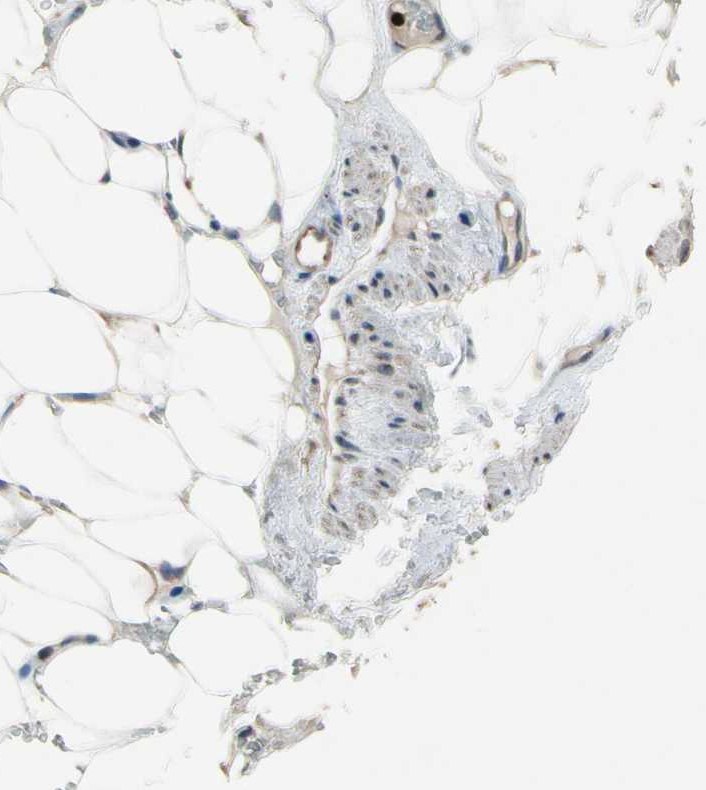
{"staining": {"intensity": "weak", "quantity": "25%-75%", "location": "cytoplasmic/membranous"}, "tissue": "adipose tissue", "cell_type": "Adipocytes", "image_type": "normal", "snomed": [{"axis": "morphology", "description": "Normal tissue, NOS"}, {"axis": "topography", "description": "Peripheral nerve tissue"}], "caption": "Immunohistochemistry (IHC) (DAB (3,3'-diaminobenzidine)) staining of normal human adipose tissue displays weak cytoplasmic/membranous protein staining in about 25%-75% of adipocytes.", "gene": "TBX21", "patient": {"sex": "male", "age": 70}}